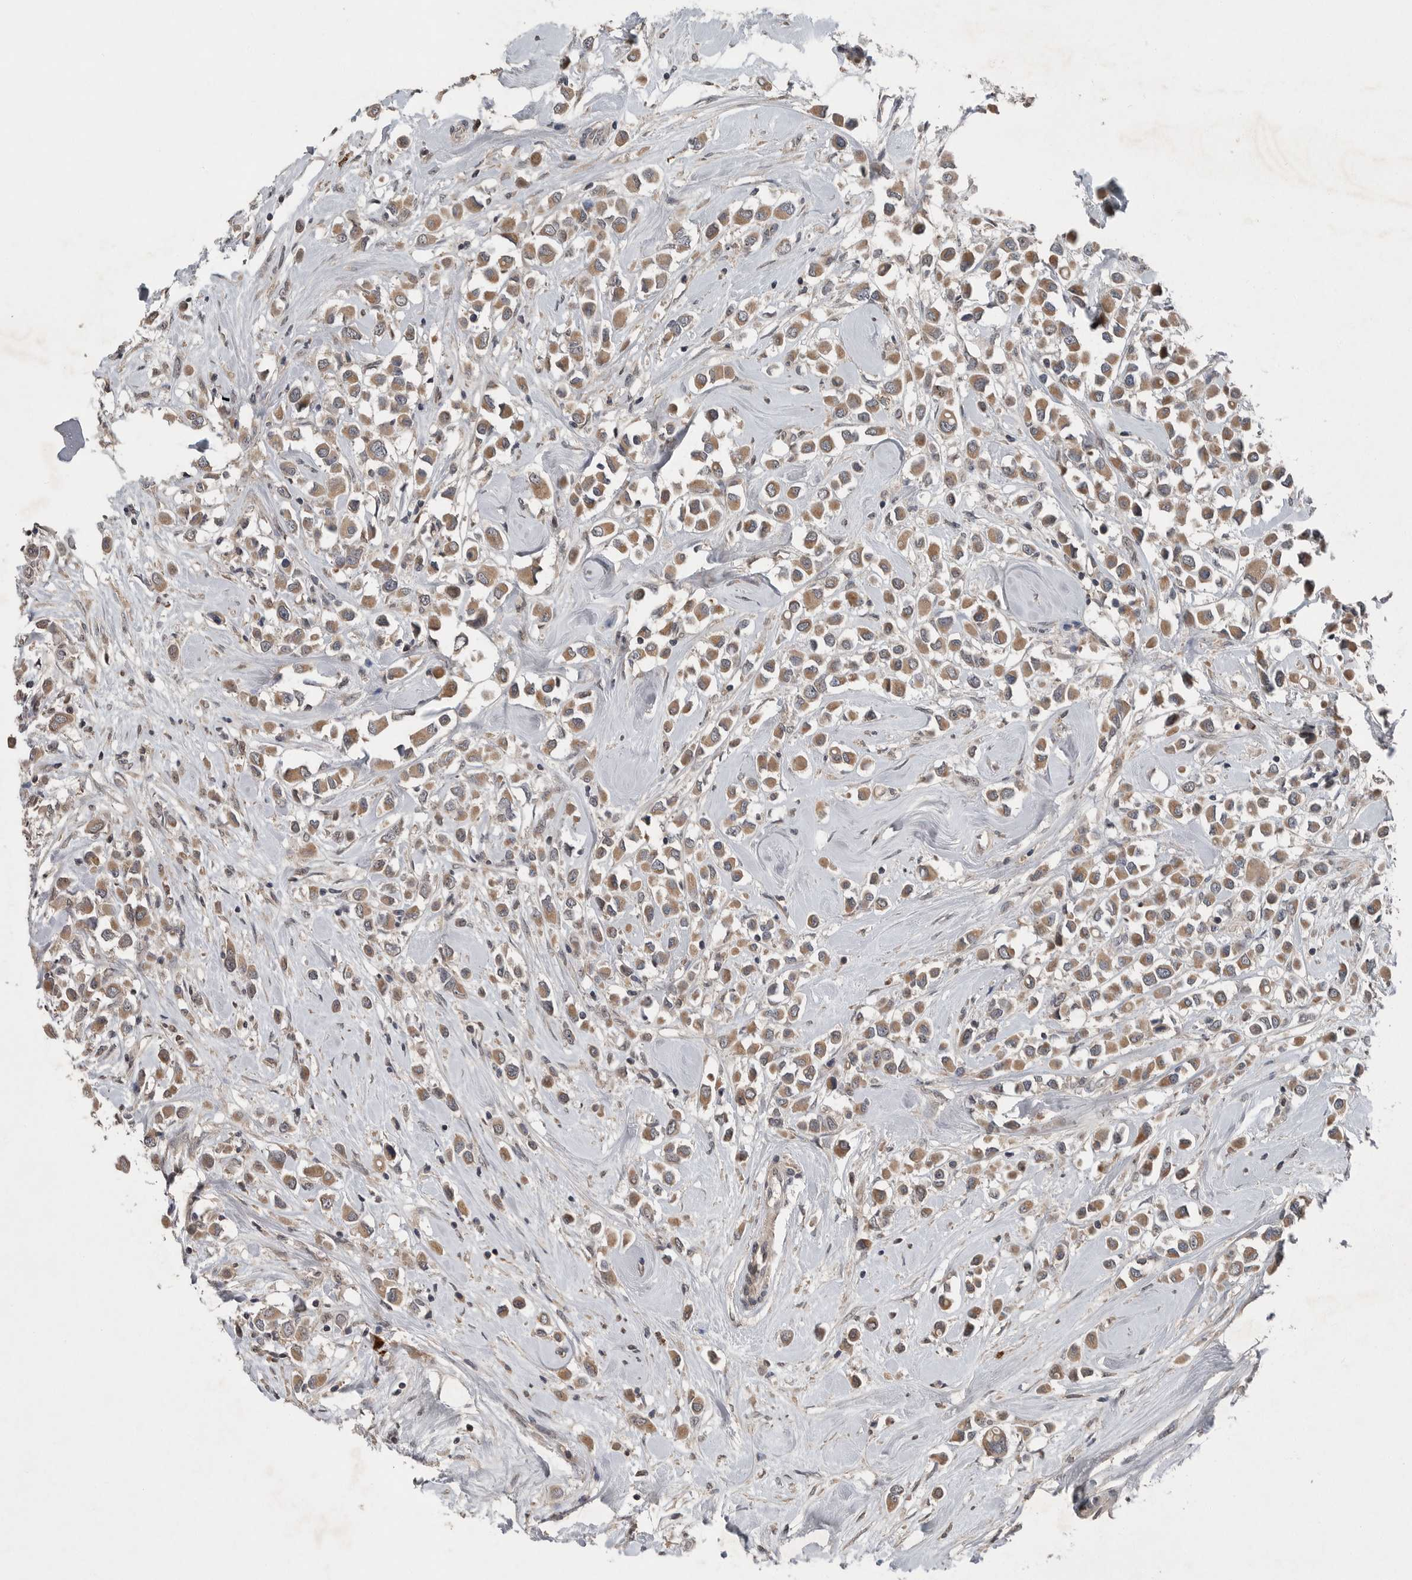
{"staining": {"intensity": "moderate", "quantity": ">75%", "location": "cytoplasmic/membranous"}, "tissue": "breast cancer", "cell_type": "Tumor cells", "image_type": "cancer", "snomed": [{"axis": "morphology", "description": "Duct carcinoma"}, {"axis": "topography", "description": "Breast"}], "caption": "Moderate cytoplasmic/membranous protein expression is present in approximately >75% of tumor cells in breast infiltrating ductal carcinoma.", "gene": "SCP2", "patient": {"sex": "female", "age": 61}}